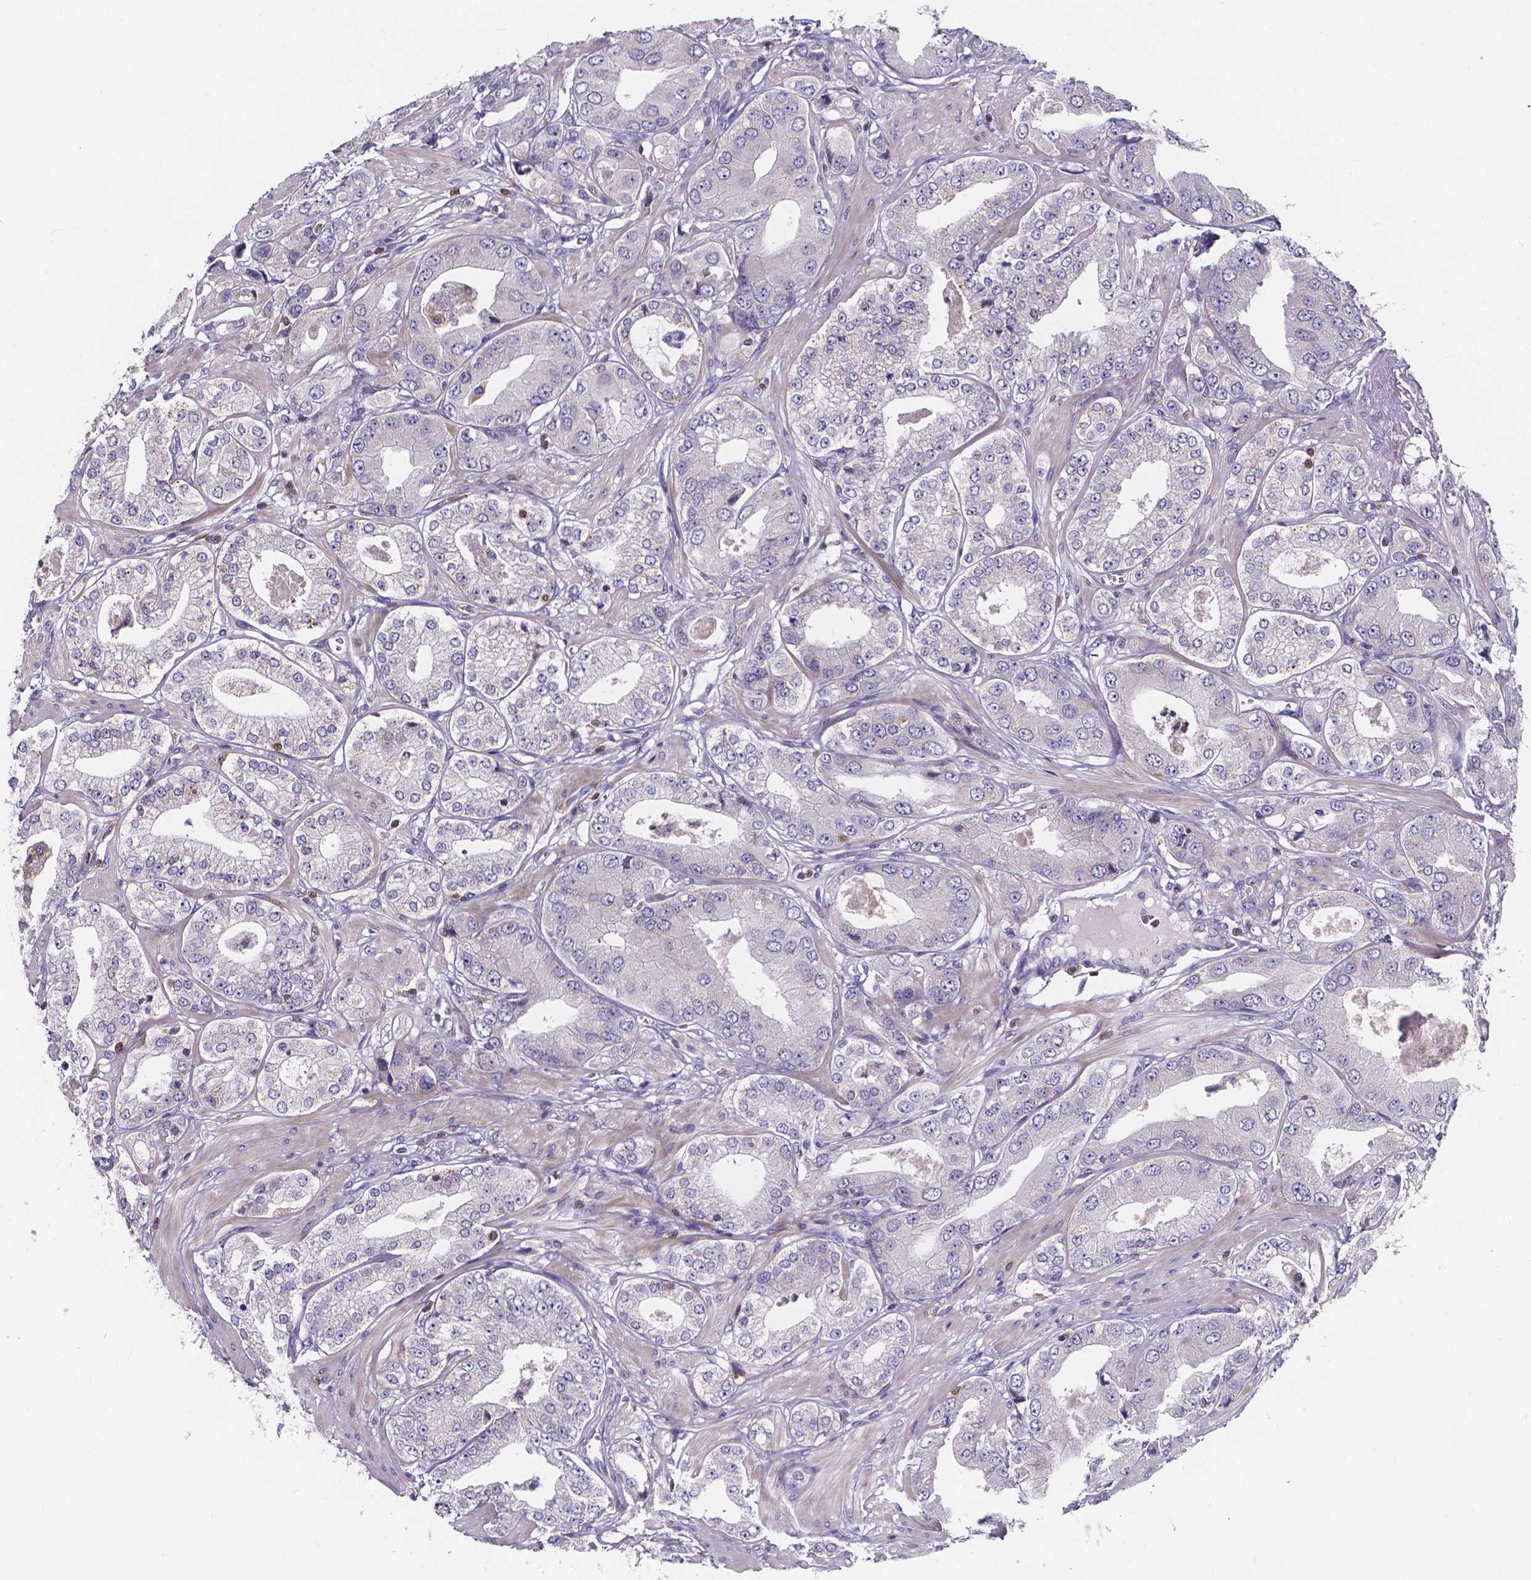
{"staining": {"intensity": "negative", "quantity": "none", "location": "none"}, "tissue": "prostate cancer", "cell_type": "Tumor cells", "image_type": "cancer", "snomed": [{"axis": "morphology", "description": "Adenocarcinoma, Low grade"}, {"axis": "topography", "description": "Prostate"}], "caption": "Tumor cells show no significant staining in prostate cancer (adenocarcinoma (low-grade)).", "gene": "THEMIS", "patient": {"sex": "male", "age": 60}}